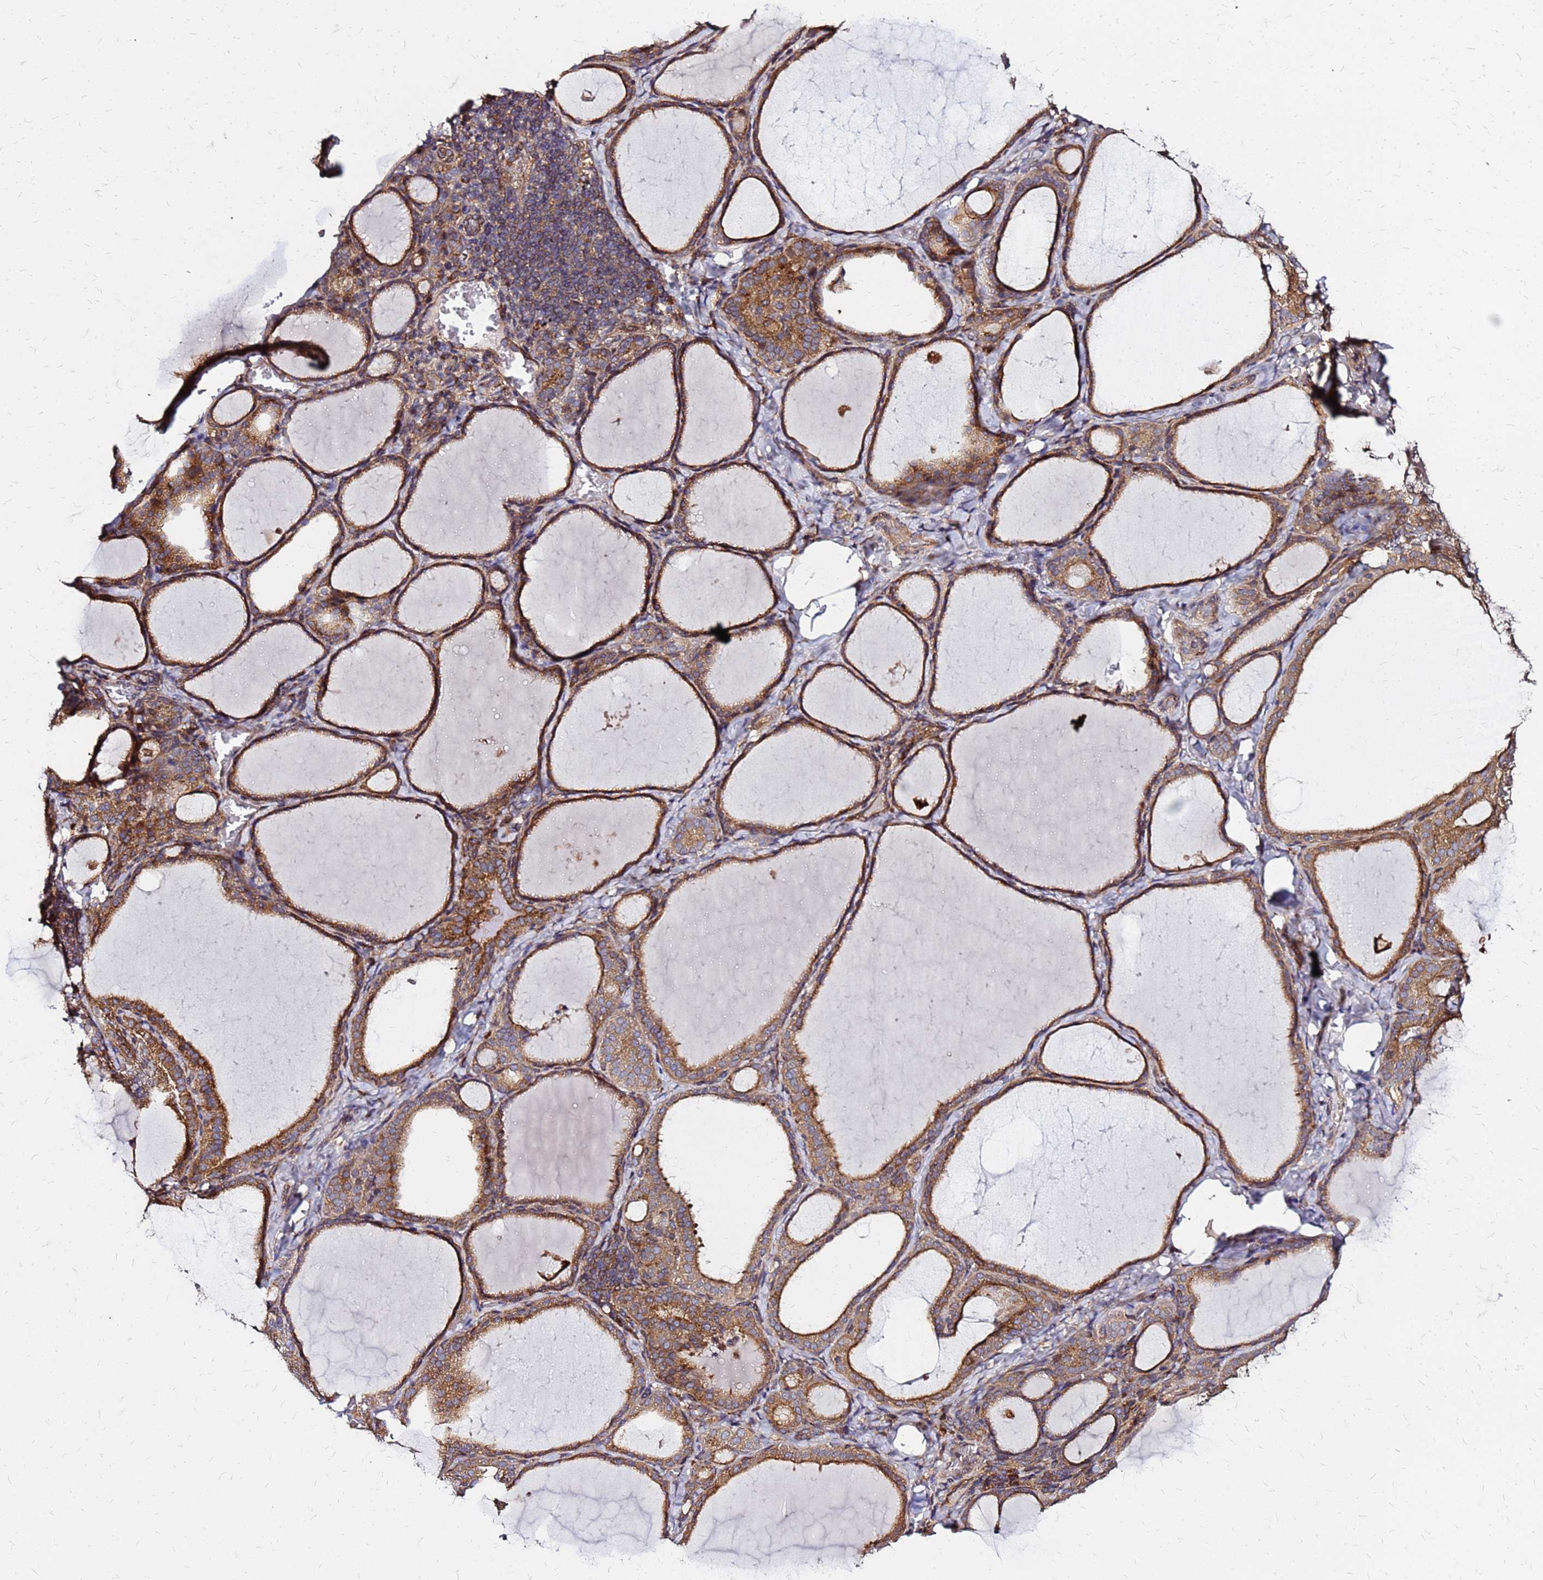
{"staining": {"intensity": "moderate", "quantity": ">75%", "location": "cytoplasmic/membranous"}, "tissue": "thyroid gland", "cell_type": "Glandular cells", "image_type": "normal", "snomed": [{"axis": "morphology", "description": "Normal tissue, NOS"}, {"axis": "topography", "description": "Thyroid gland"}], "caption": "Protein staining exhibits moderate cytoplasmic/membranous positivity in approximately >75% of glandular cells in benign thyroid gland.", "gene": "CYBC1", "patient": {"sex": "female", "age": 39}}